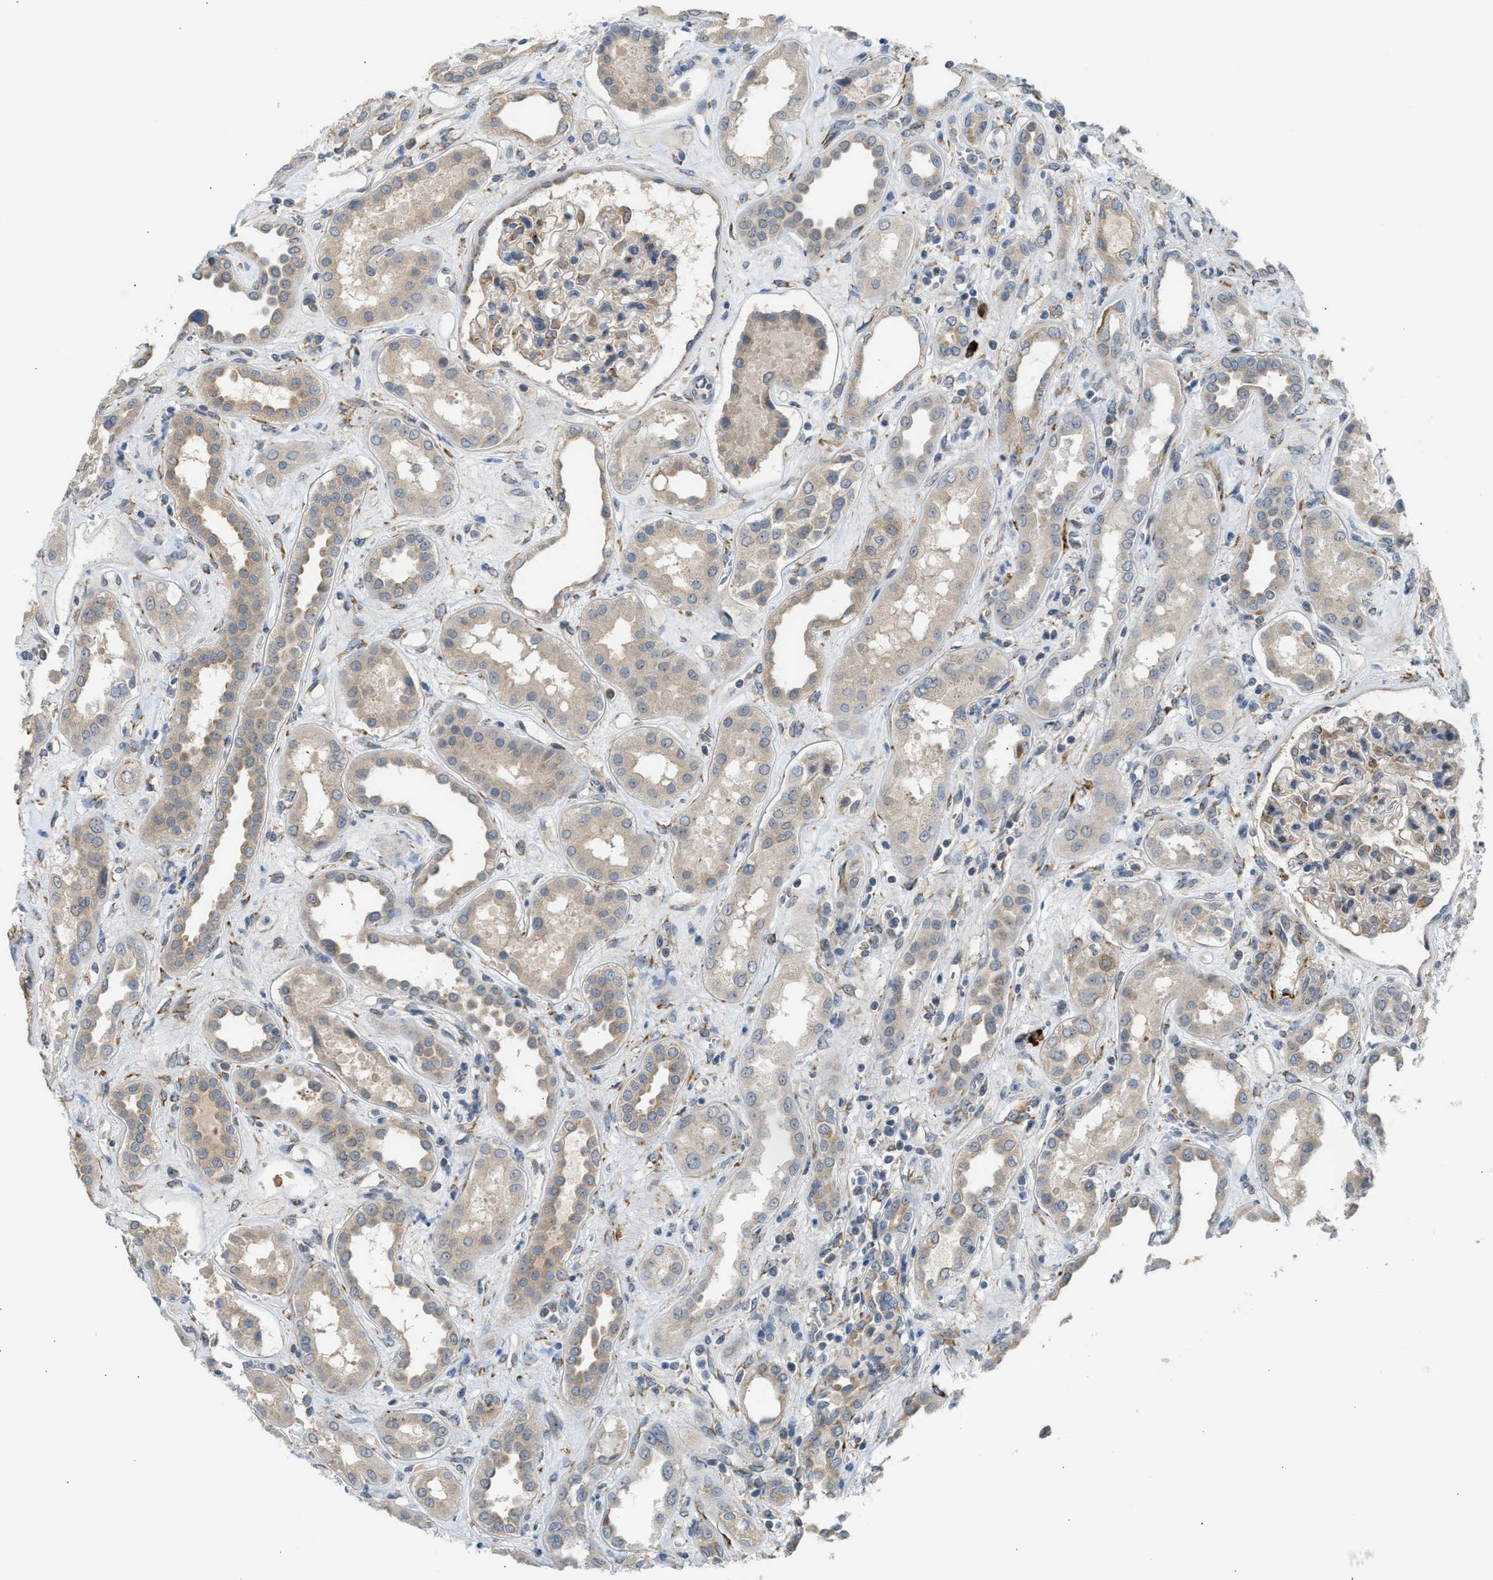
{"staining": {"intensity": "moderate", "quantity": "<25%", "location": "cytoplasmic/membranous"}, "tissue": "kidney", "cell_type": "Cells in glomeruli", "image_type": "normal", "snomed": [{"axis": "morphology", "description": "Normal tissue, NOS"}, {"axis": "topography", "description": "Kidney"}], "caption": "Immunohistochemical staining of benign kidney demonstrates low levels of moderate cytoplasmic/membranous positivity in about <25% of cells in glomeruli.", "gene": "KCNC2", "patient": {"sex": "male", "age": 59}}